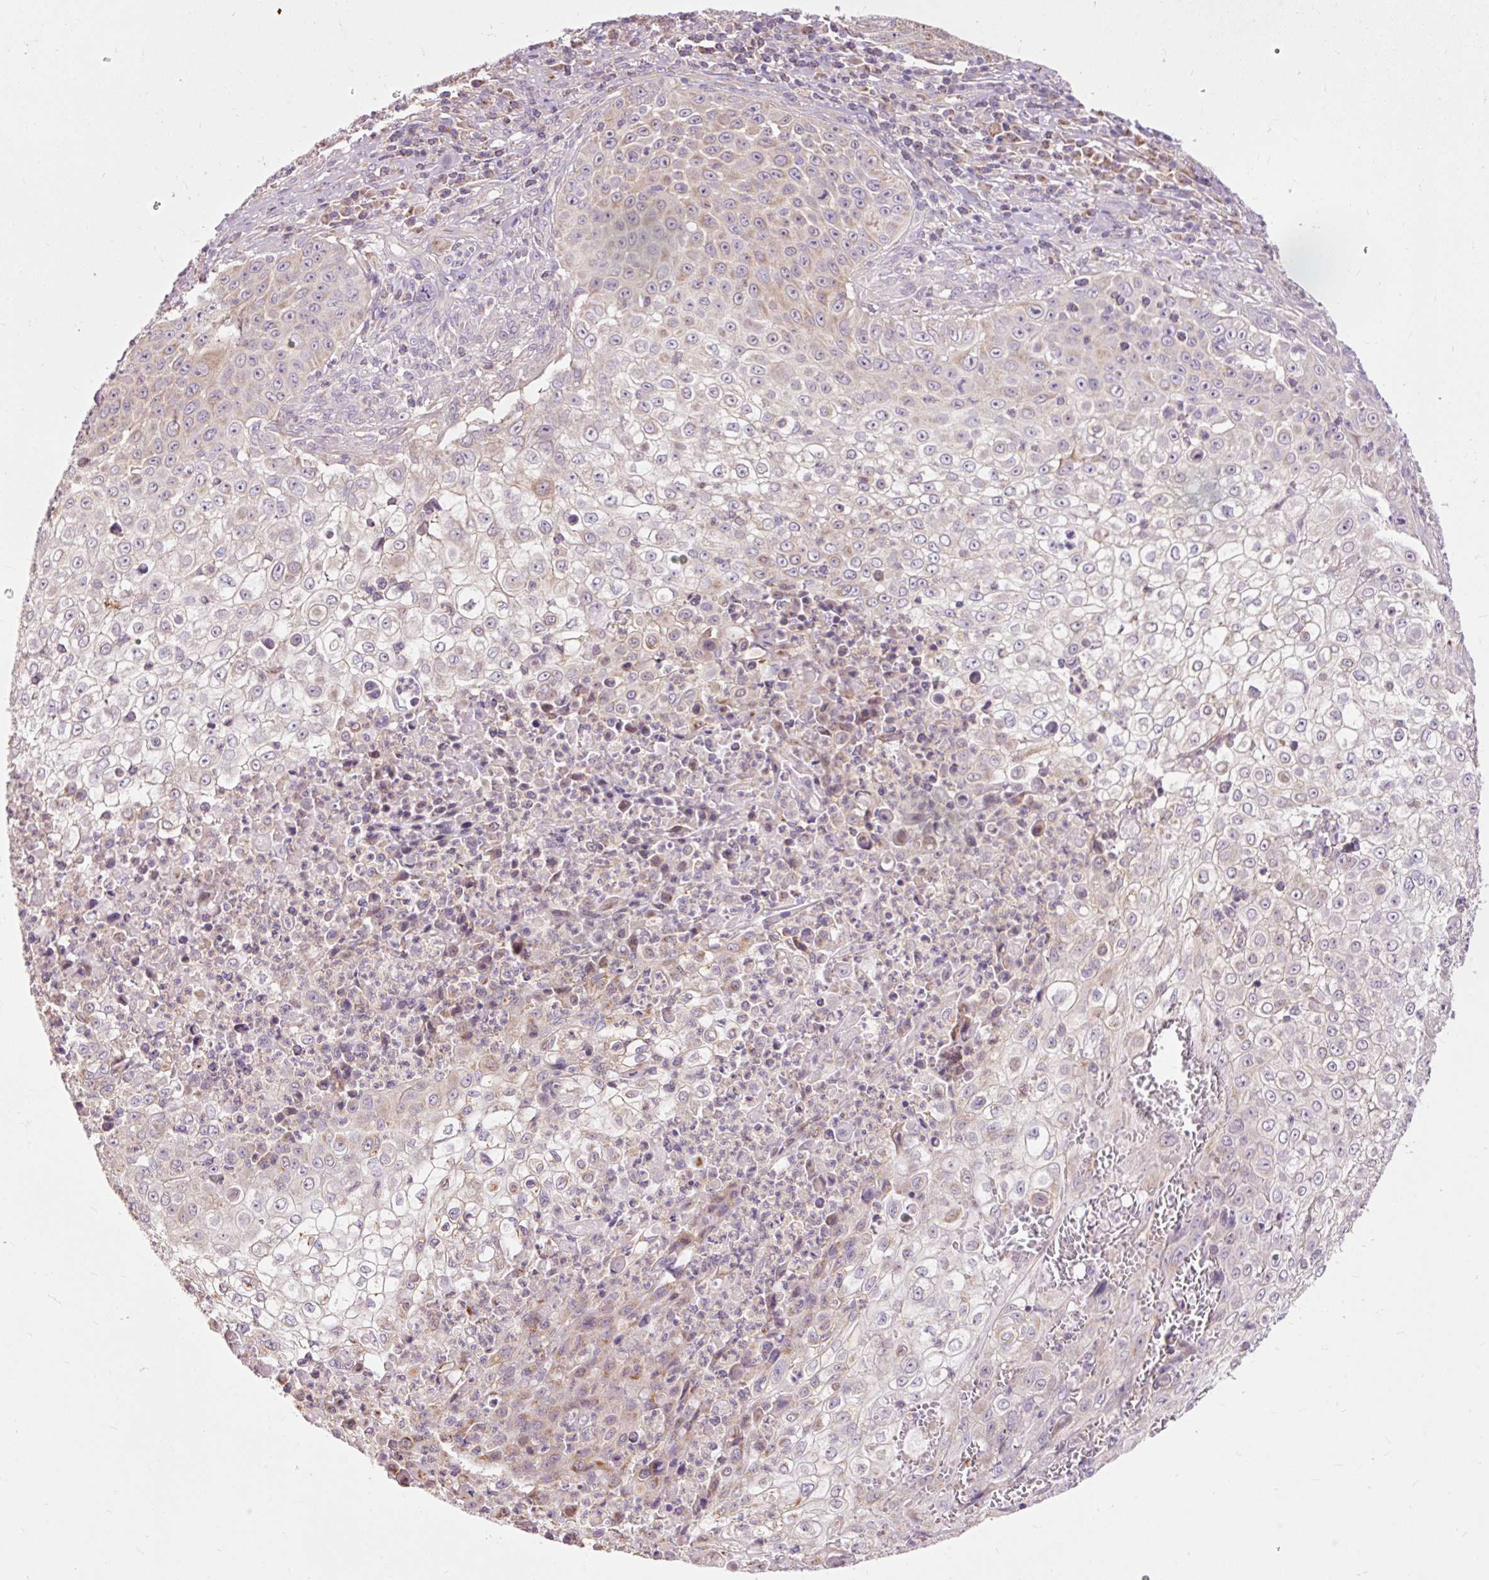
{"staining": {"intensity": "weak", "quantity": "25%-75%", "location": "cytoplasmic/membranous"}, "tissue": "skin cancer", "cell_type": "Tumor cells", "image_type": "cancer", "snomed": [{"axis": "morphology", "description": "Squamous cell carcinoma, NOS"}, {"axis": "topography", "description": "Skin"}], "caption": "Immunohistochemistry (IHC) (DAB (3,3'-diaminobenzidine)) staining of human skin cancer (squamous cell carcinoma) shows weak cytoplasmic/membranous protein expression in approximately 25%-75% of tumor cells.", "gene": "PRDX5", "patient": {"sex": "male", "age": 24}}